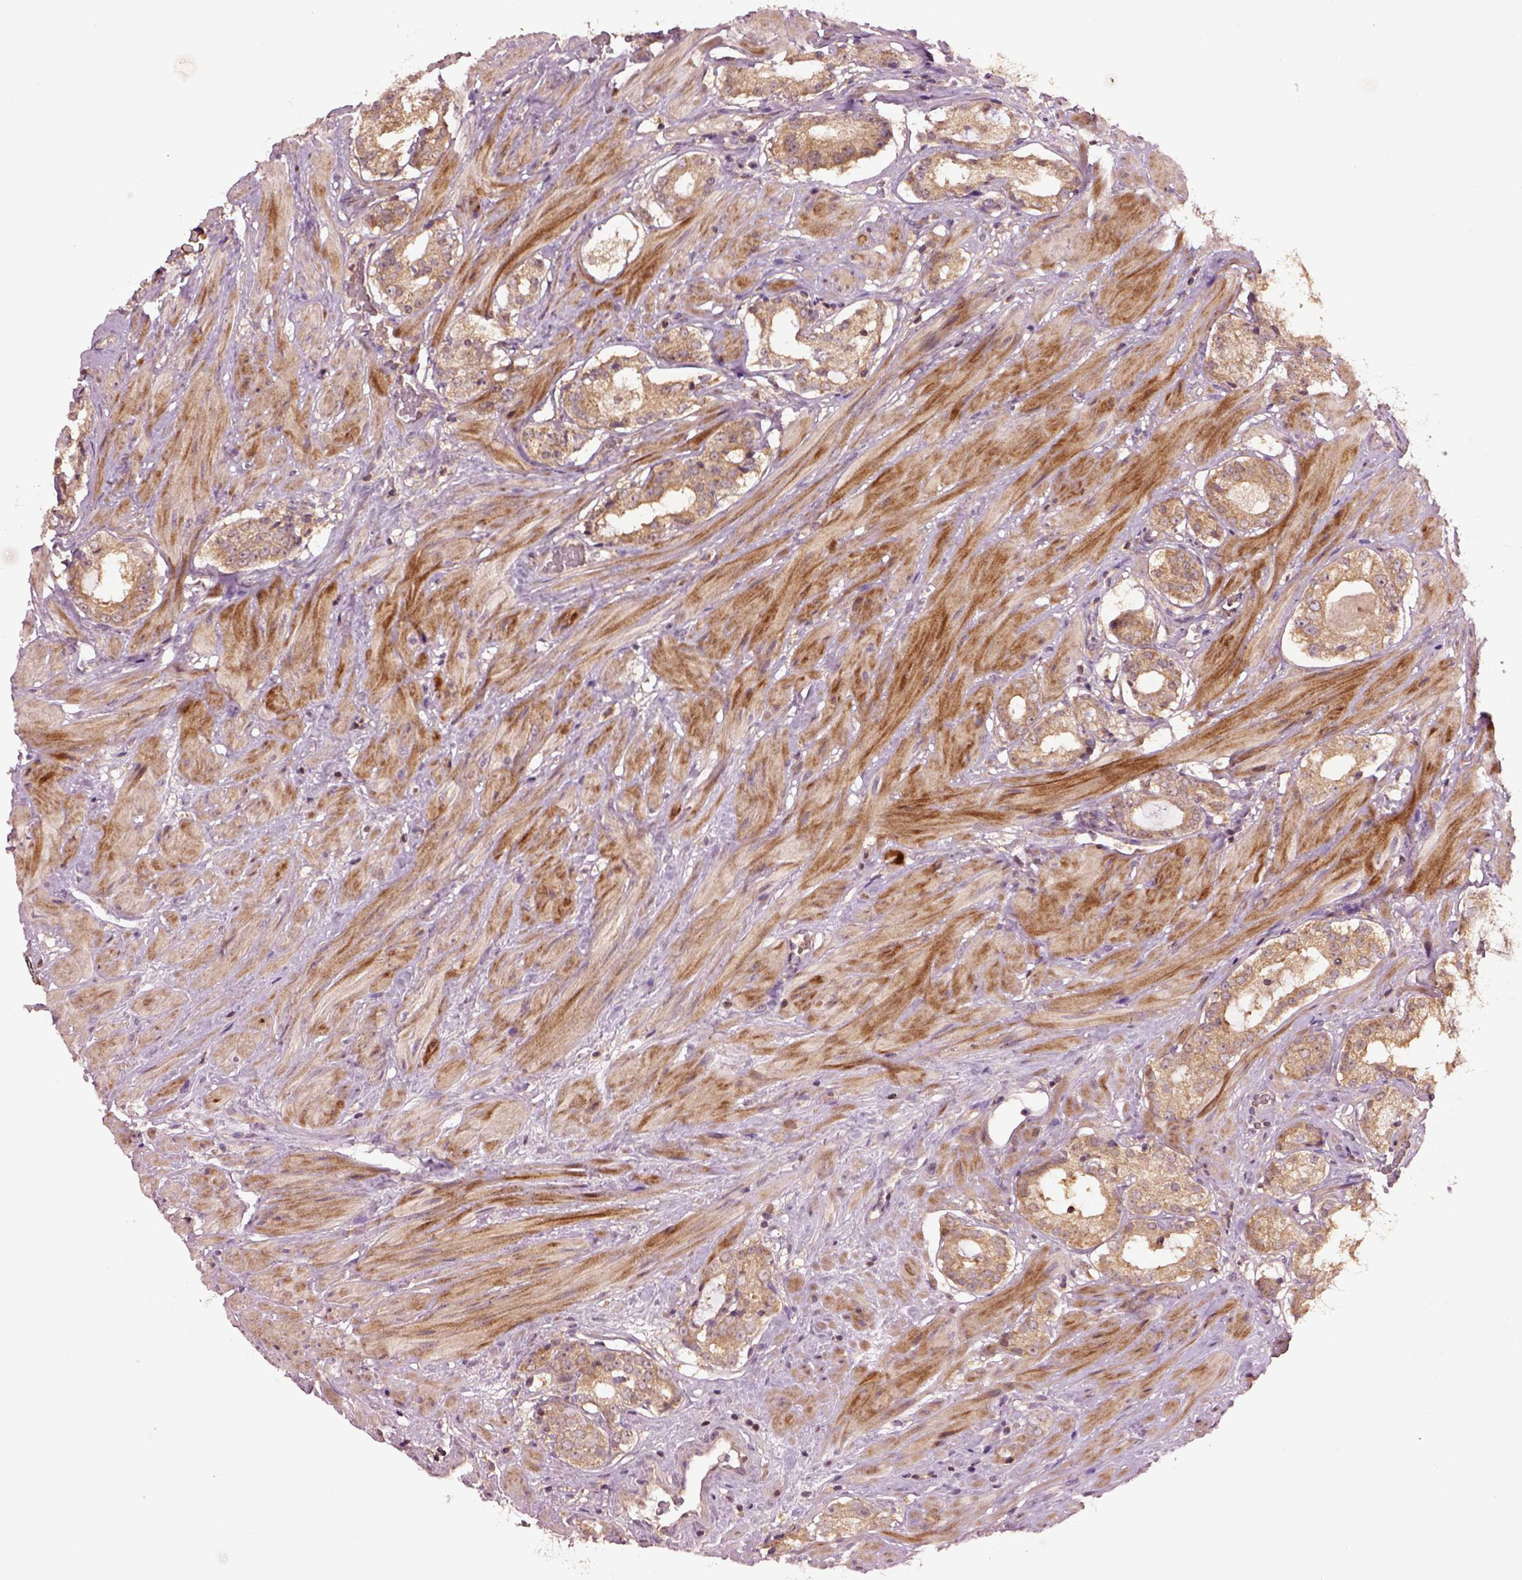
{"staining": {"intensity": "moderate", "quantity": ">75%", "location": "cytoplasmic/membranous"}, "tissue": "prostate cancer", "cell_type": "Tumor cells", "image_type": "cancer", "snomed": [{"axis": "morphology", "description": "Adenocarcinoma, Low grade"}, {"axis": "topography", "description": "Prostate"}], "caption": "Immunohistochemical staining of prostate cancer reveals moderate cytoplasmic/membranous protein staining in about >75% of tumor cells.", "gene": "MTHFS", "patient": {"sex": "male", "age": 60}}